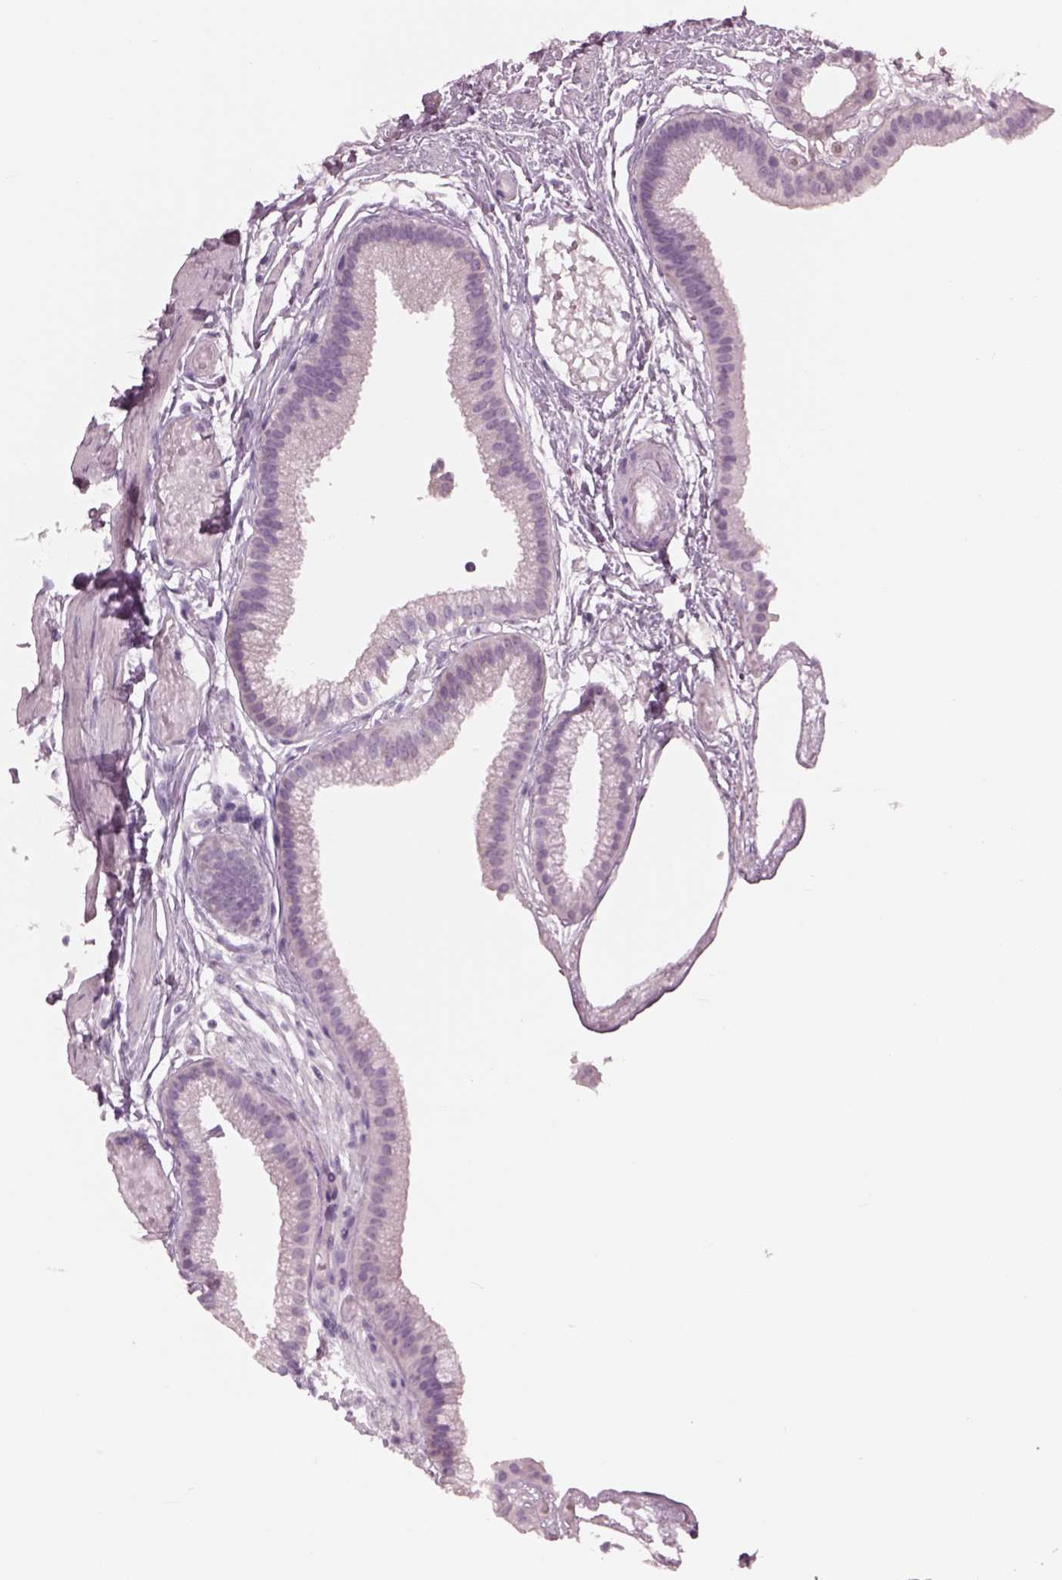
{"staining": {"intensity": "negative", "quantity": "none", "location": "none"}, "tissue": "gallbladder", "cell_type": "Glandular cells", "image_type": "normal", "snomed": [{"axis": "morphology", "description": "Normal tissue, NOS"}, {"axis": "topography", "description": "Gallbladder"}], "caption": "Immunohistochemical staining of unremarkable human gallbladder demonstrates no significant expression in glandular cells. (DAB (3,3'-diaminobenzidine) IHC visualized using brightfield microscopy, high magnification).", "gene": "CYLC1", "patient": {"sex": "female", "age": 45}}